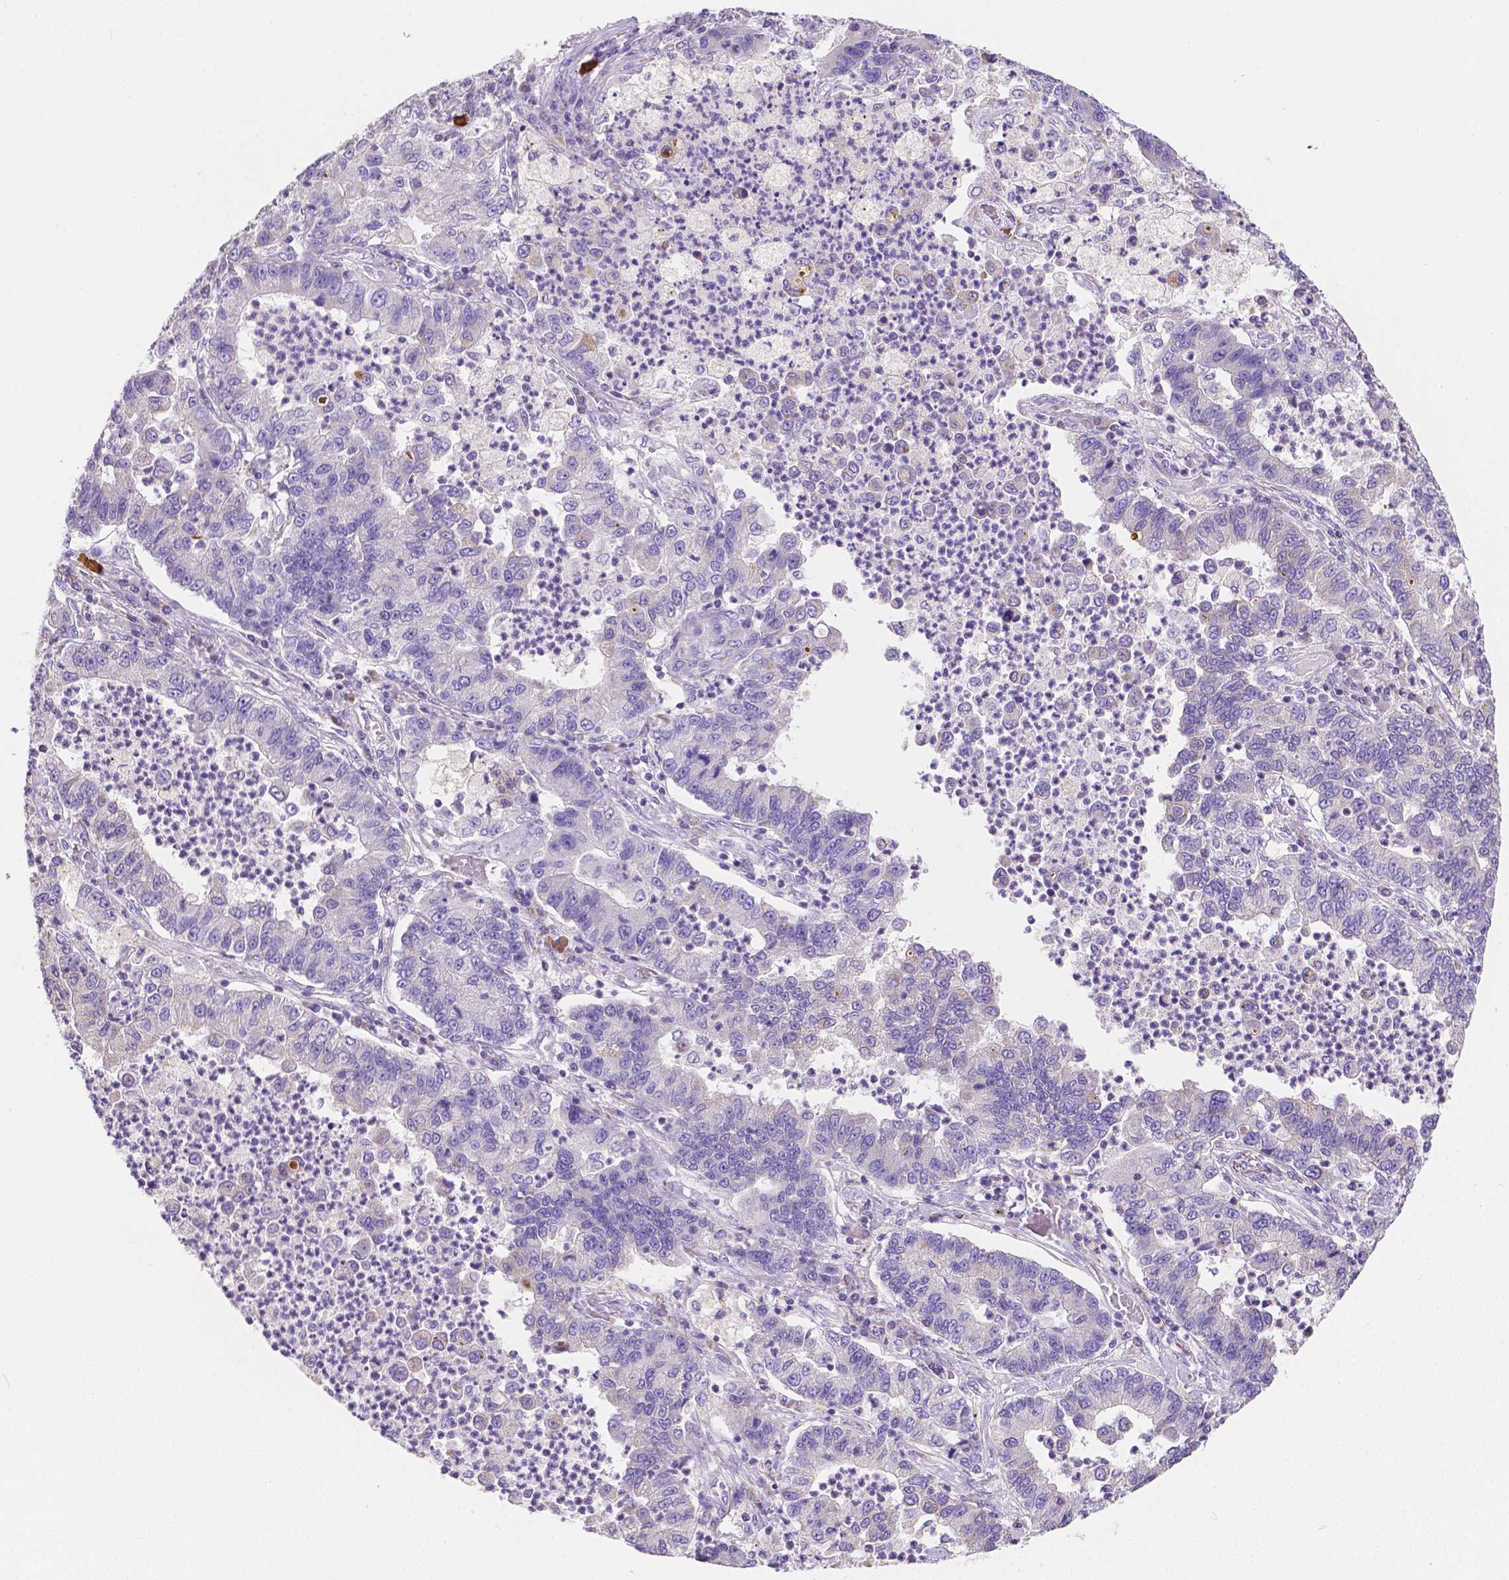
{"staining": {"intensity": "negative", "quantity": "none", "location": "none"}, "tissue": "lung cancer", "cell_type": "Tumor cells", "image_type": "cancer", "snomed": [{"axis": "morphology", "description": "Adenocarcinoma, NOS"}, {"axis": "topography", "description": "Lung"}], "caption": "Immunohistochemical staining of lung cancer (adenocarcinoma) reveals no significant expression in tumor cells.", "gene": "TMEM130", "patient": {"sex": "female", "age": 57}}